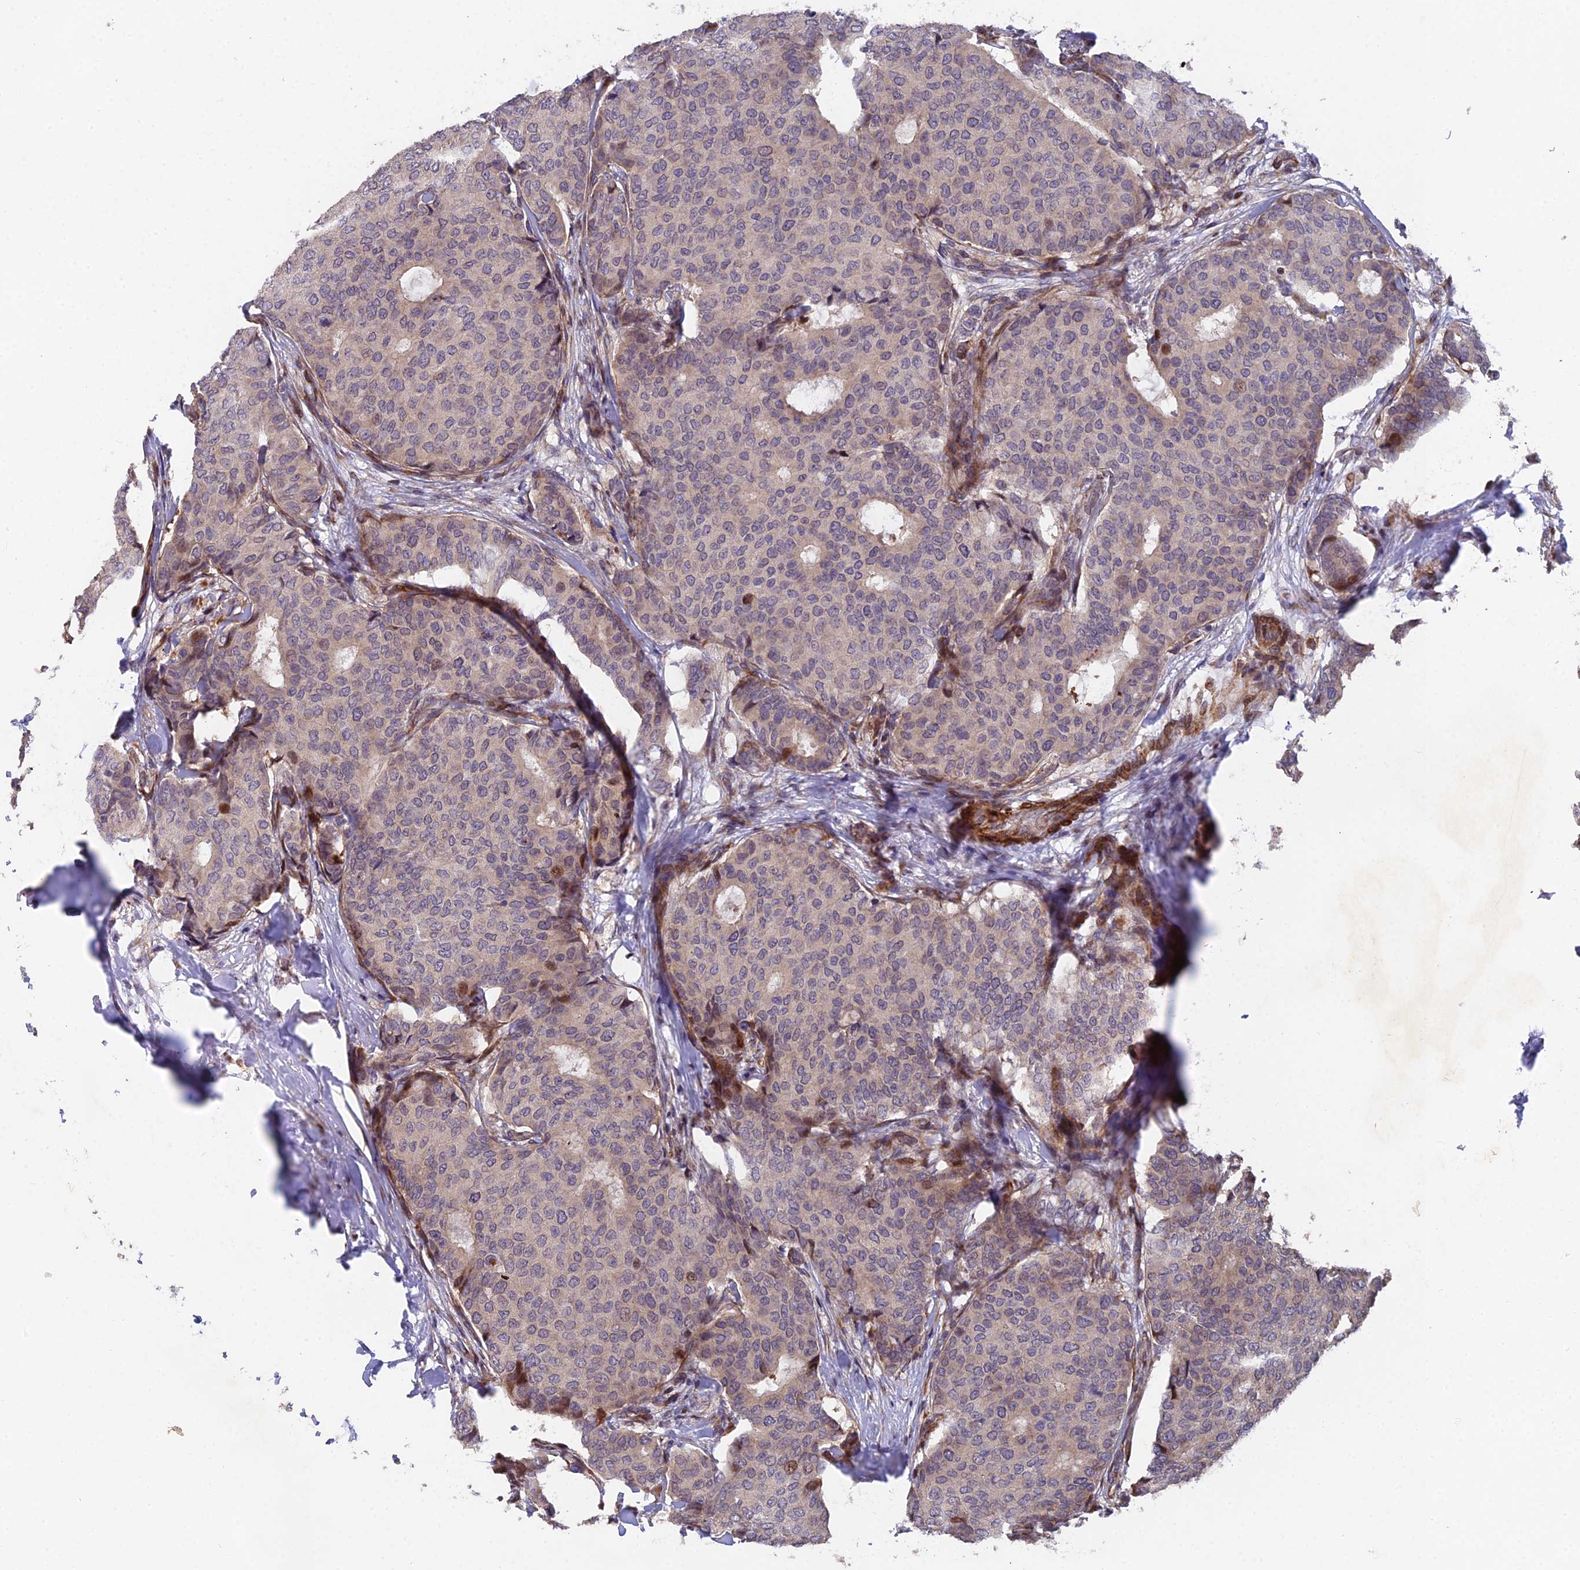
{"staining": {"intensity": "moderate", "quantity": "25%-75%", "location": "cytoplasmic/membranous,nuclear"}, "tissue": "breast cancer", "cell_type": "Tumor cells", "image_type": "cancer", "snomed": [{"axis": "morphology", "description": "Duct carcinoma"}, {"axis": "topography", "description": "Breast"}], "caption": "The immunohistochemical stain highlights moderate cytoplasmic/membranous and nuclear expression in tumor cells of invasive ductal carcinoma (breast) tissue.", "gene": "RAB28", "patient": {"sex": "female", "age": 75}}